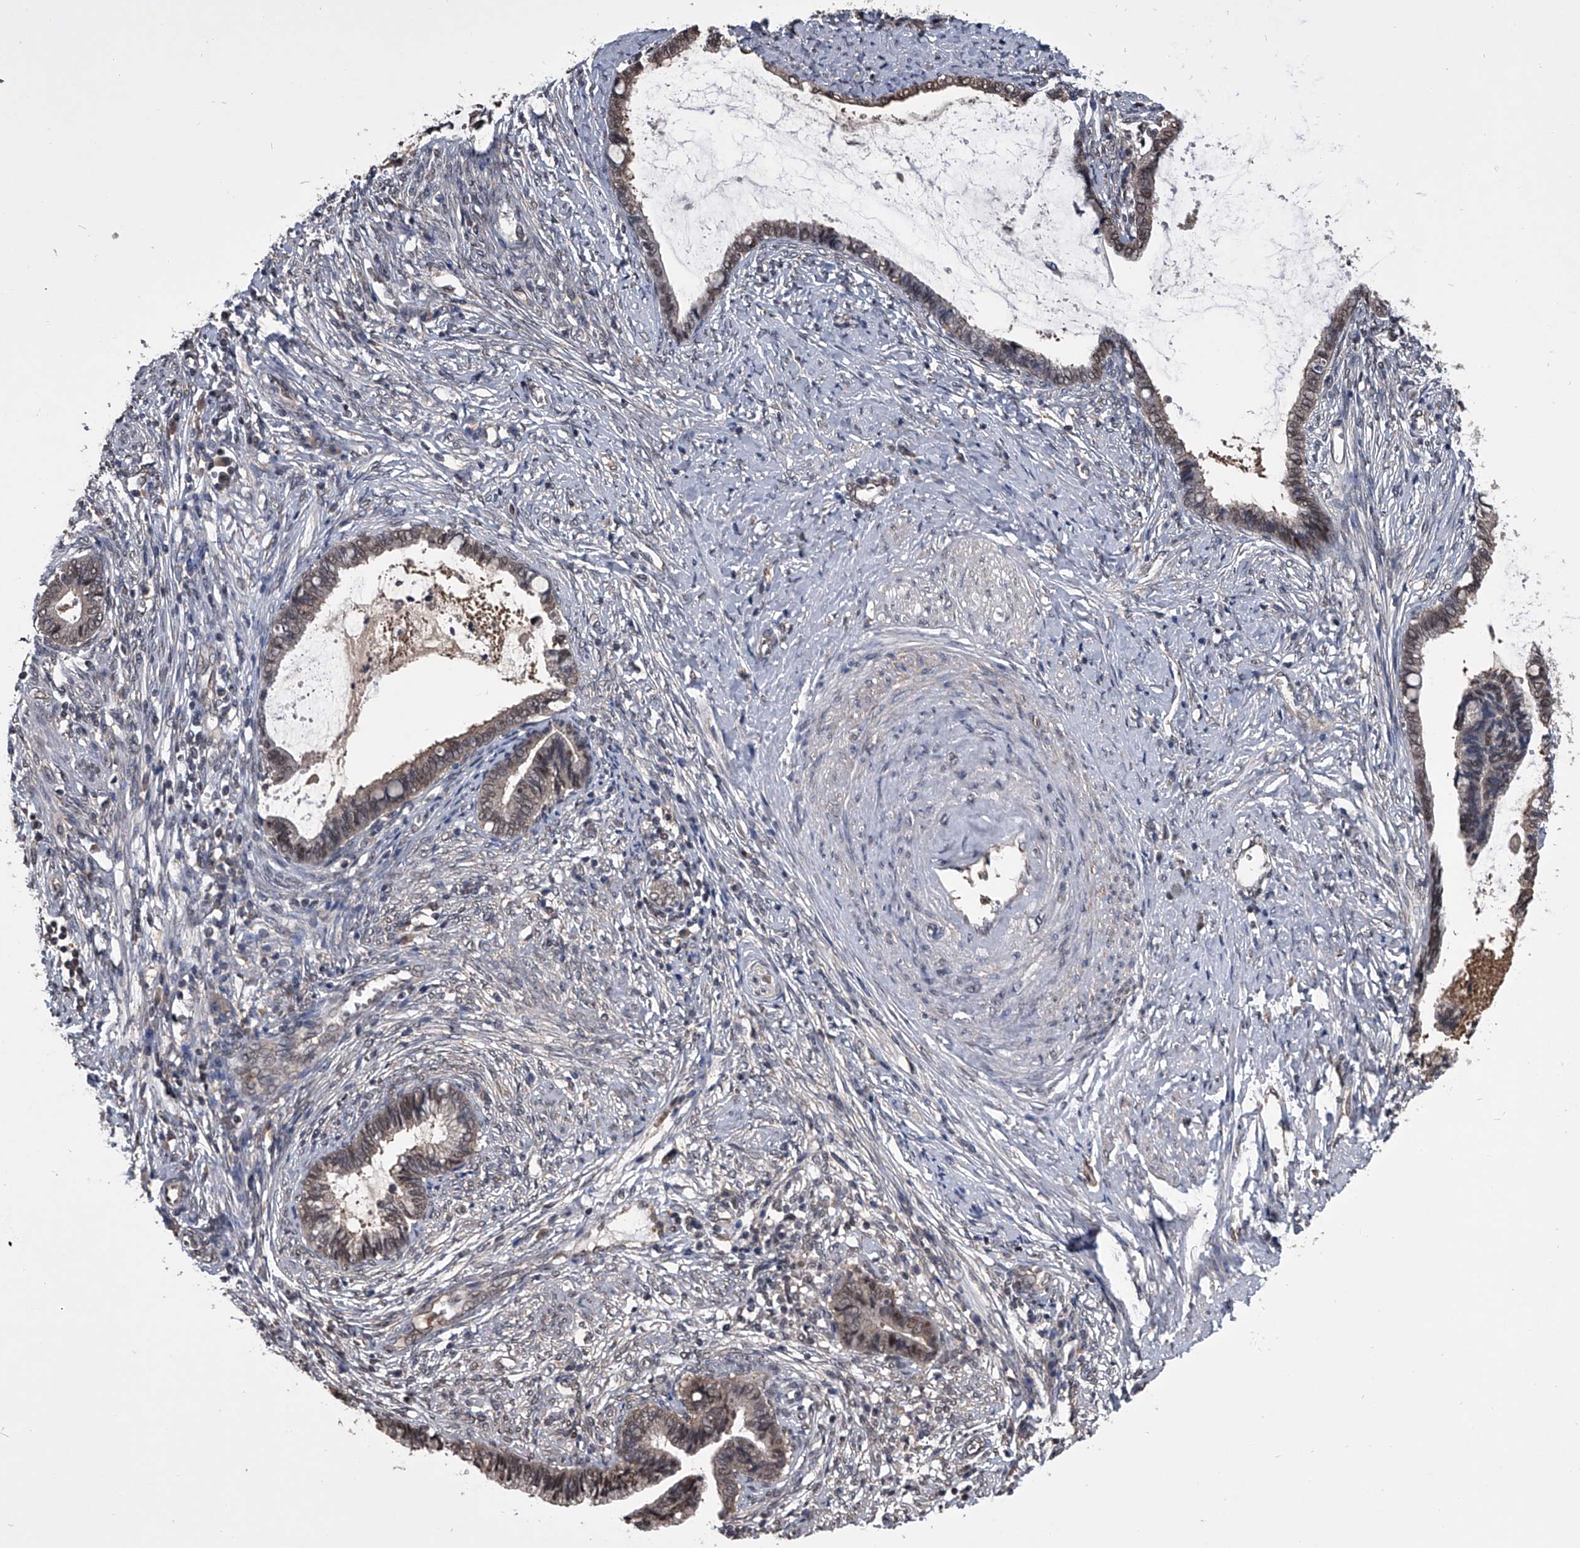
{"staining": {"intensity": "moderate", "quantity": ">75%", "location": "cytoplasmic/membranous,nuclear"}, "tissue": "cervical cancer", "cell_type": "Tumor cells", "image_type": "cancer", "snomed": [{"axis": "morphology", "description": "Adenocarcinoma, NOS"}, {"axis": "topography", "description": "Cervix"}], "caption": "Moderate cytoplasmic/membranous and nuclear protein staining is present in about >75% of tumor cells in adenocarcinoma (cervical).", "gene": "TSNAX", "patient": {"sex": "female", "age": 44}}